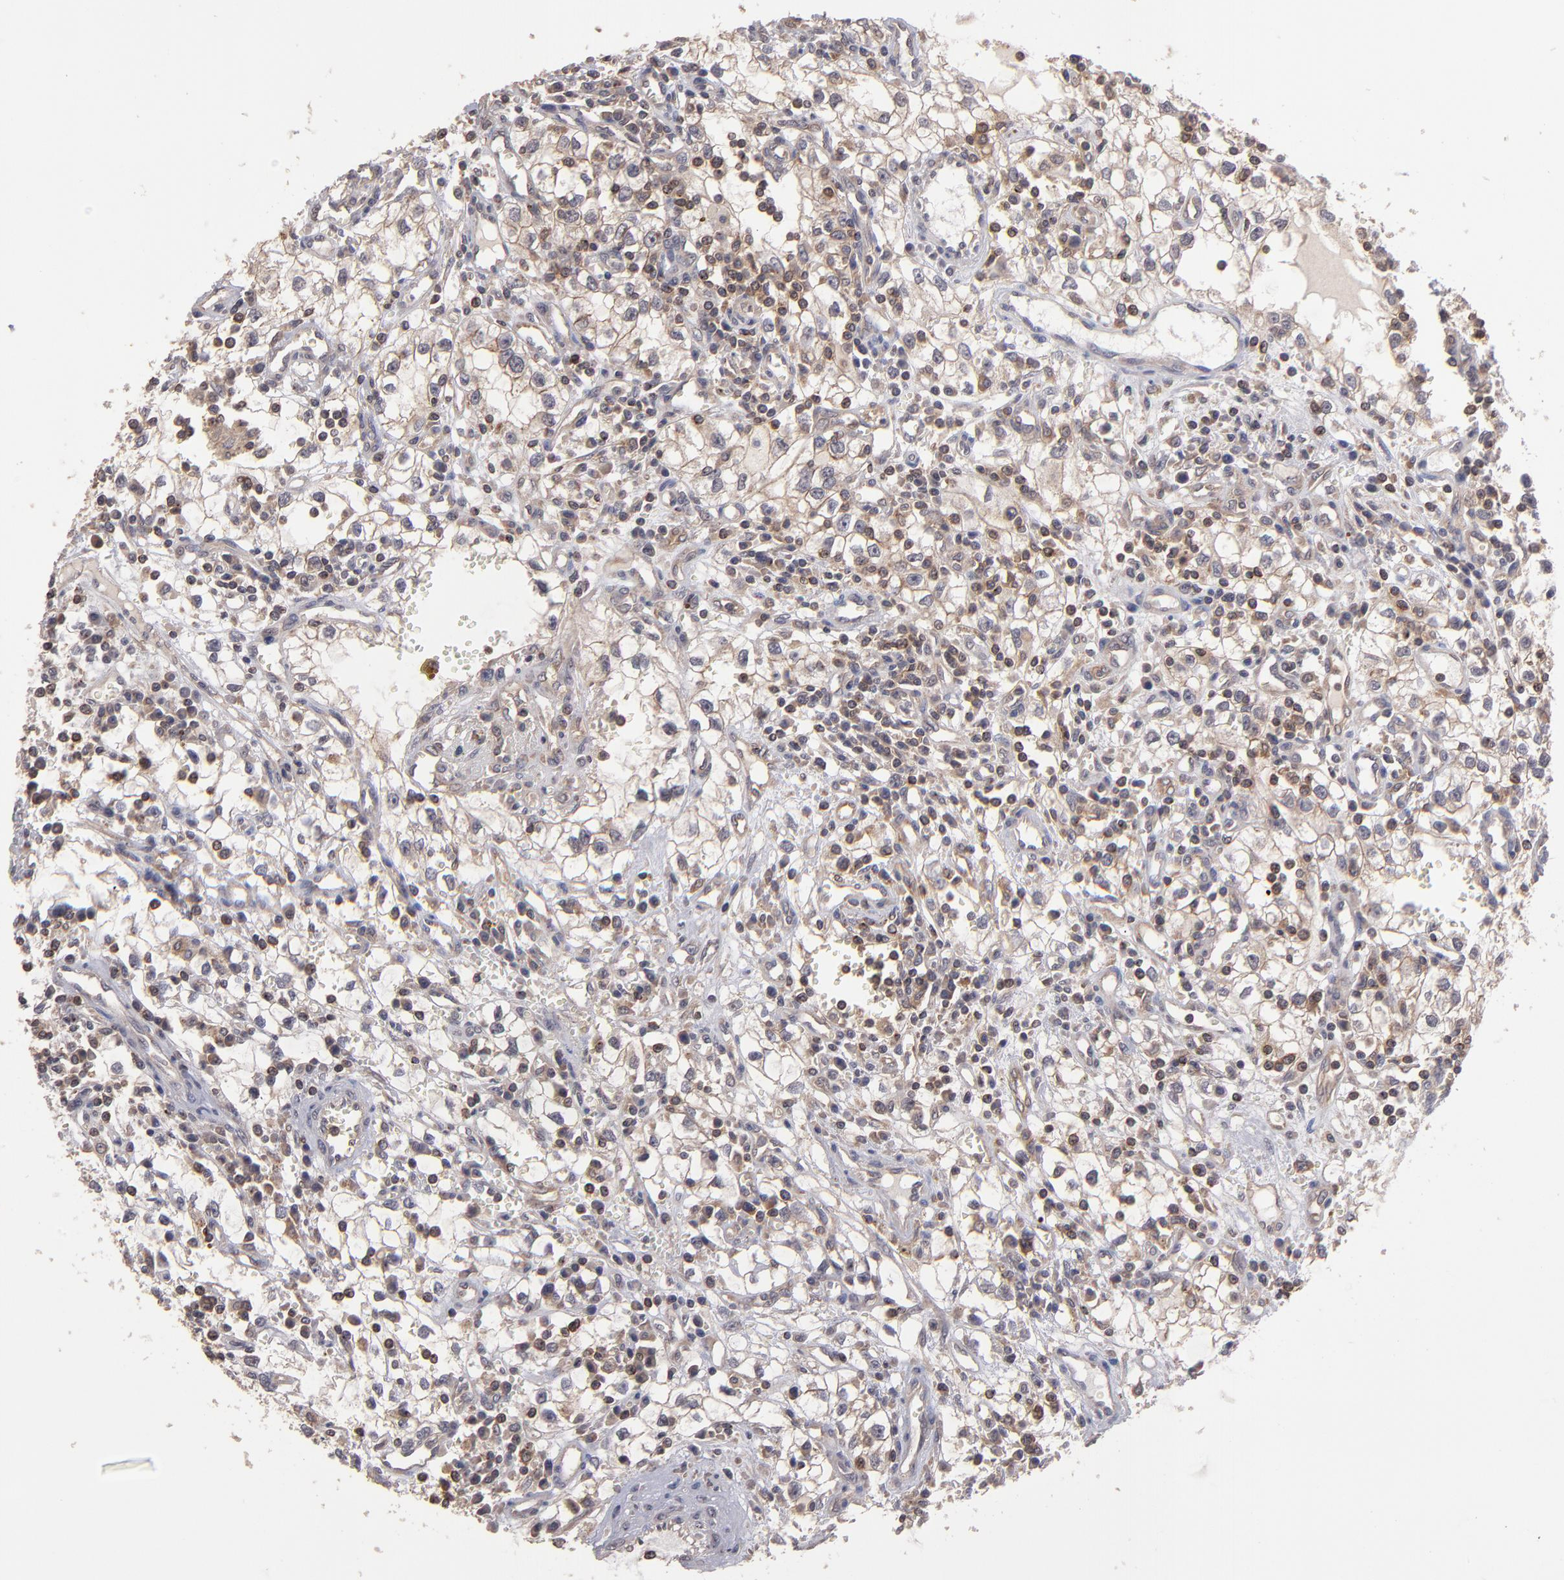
{"staining": {"intensity": "moderate", "quantity": "25%-75%", "location": "cytoplasmic/membranous"}, "tissue": "renal cancer", "cell_type": "Tumor cells", "image_type": "cancer", "snomed": [{"axis": "morphology", "description": "Adenocarcinoma, NOS"}, {"axis": "topography", "description": "Kidney"}], "caption": "The micrograph exhibits immunohistochemical staining of adenocarcinoma (renal). There is moderate cytoplasmic/membranous expression is identified in about 25%-75% of tumor cells. The staining was performed using DAB to visualize the protein expression in brown, while the nuclei were stained in blue with hematoxylin (Magnification: 20x).", "gene": "NF2", "patient": {"sex": "male", "age": 82}}